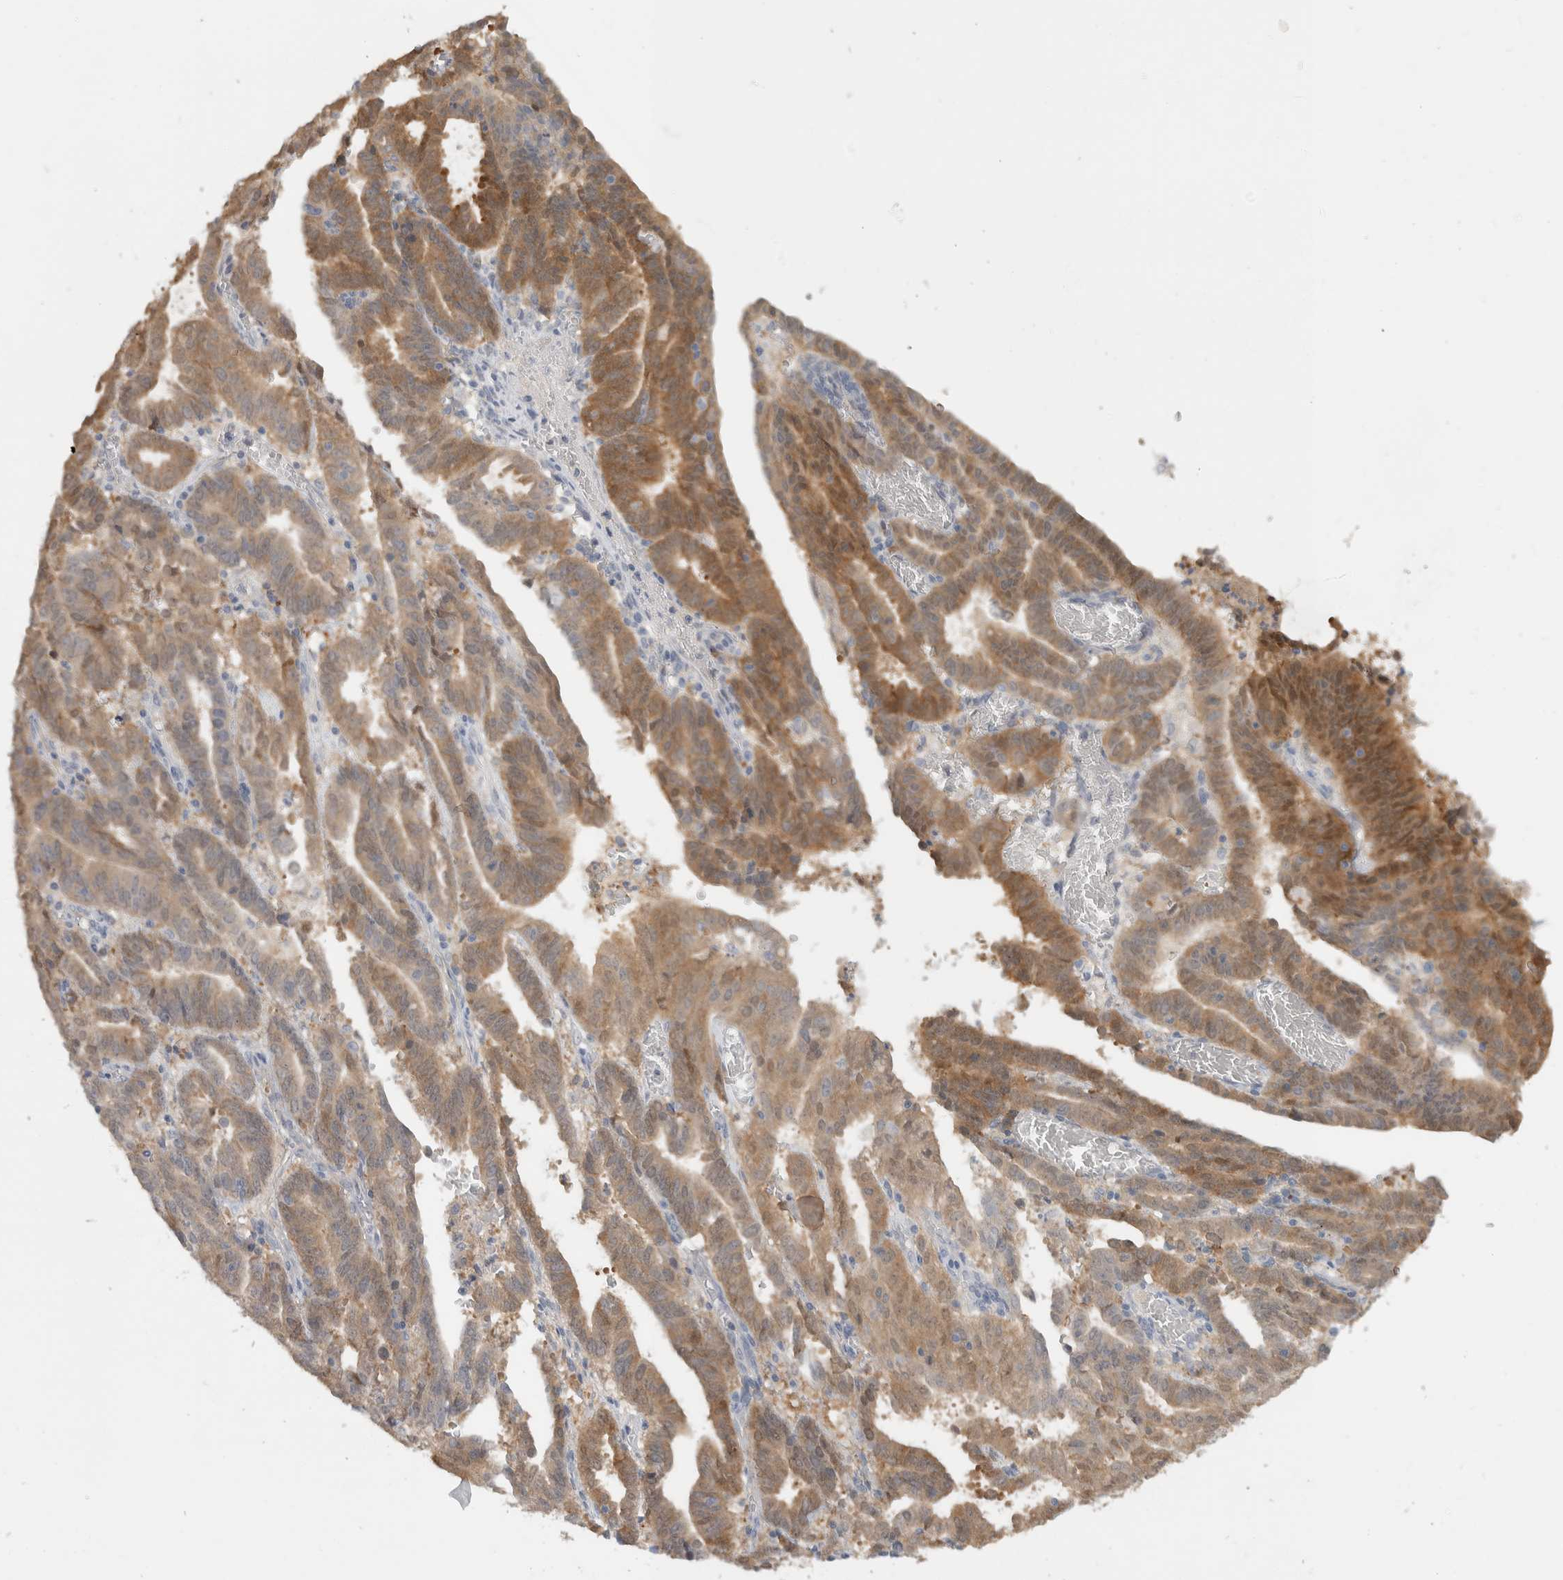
{"staining": {"intensity": "moderate", "quantity": "25%-75%", "location": "cytoplasmic/membranous"}, "tissue": "endometrial cancer", "cell_type": "Tumor cells", "image_type": "cancer", "snomed": [{"axis": "morphology", "description": "Adenocarcinoma, NOS"}, {"axis": "topography", "description": "Uterus"}], "caption": "This micrograph displays IHC staining of human endometrial cancer, with medium moderate cytoplasmic/membranous positivity in approximately 25%-75% of tumor cells.", "gene": "DEPTOR", "patient": {"sex": "female", "age": 83}}